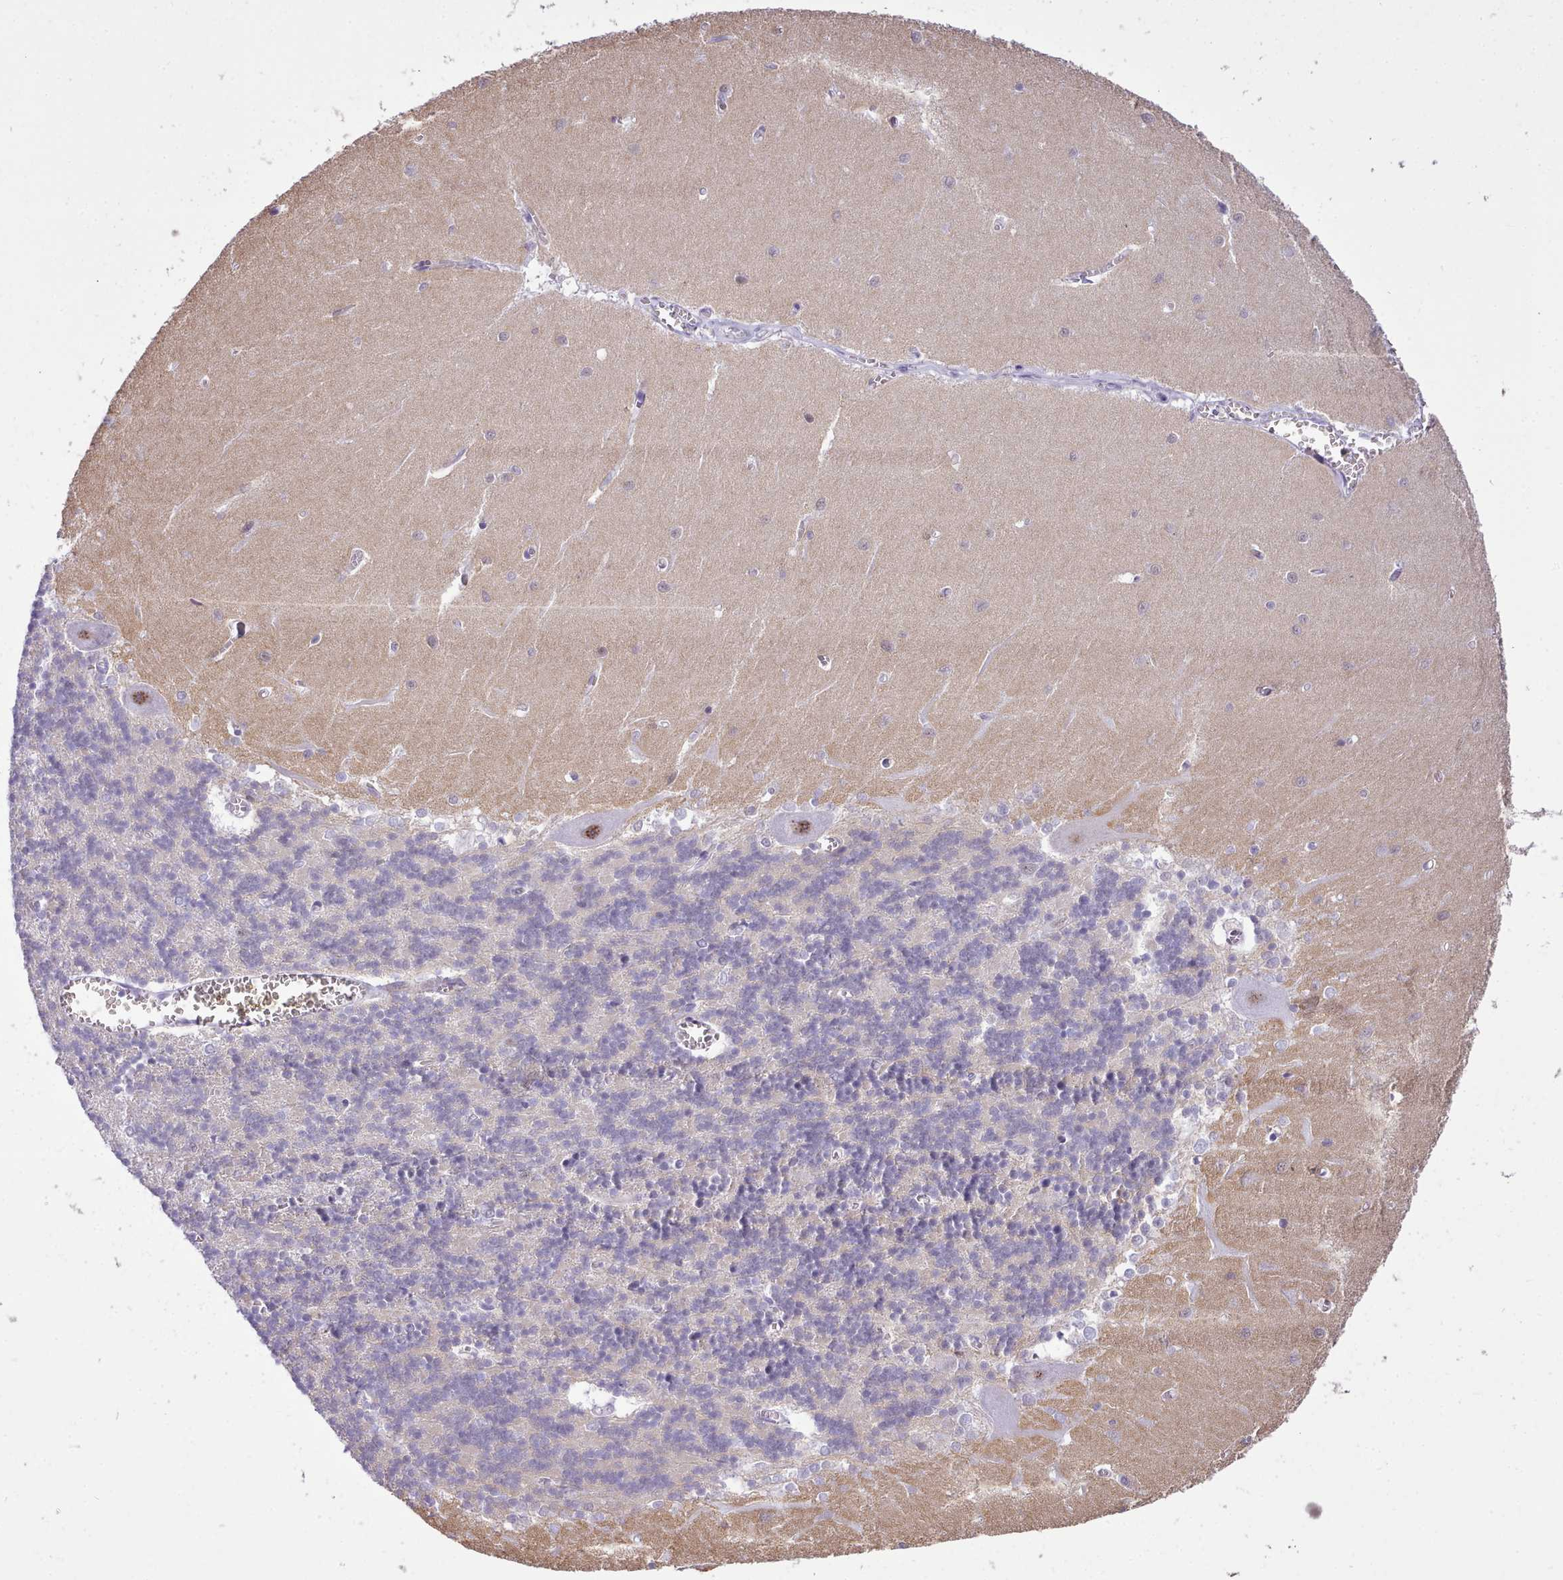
{"staining": {"intensity": "negative", "quantity": "none", "location": "none"}, "tissue": "cerebellum", "cell_type": "Cells in granular layer", "image_type": "normal", "snomed": [{"axis": "morphology", "description": "Normal tissue, NOS"}, {"axis": "topography", "description": "Cerebellum"}], "caption": "This is a micrograph of immunohistochemistry (IHC) staining of normal cerebellum, which shows no positivity in cells in granular layer.", "gene": "LRRC37A2", "patient": {"sex": "male", "age": 37}}